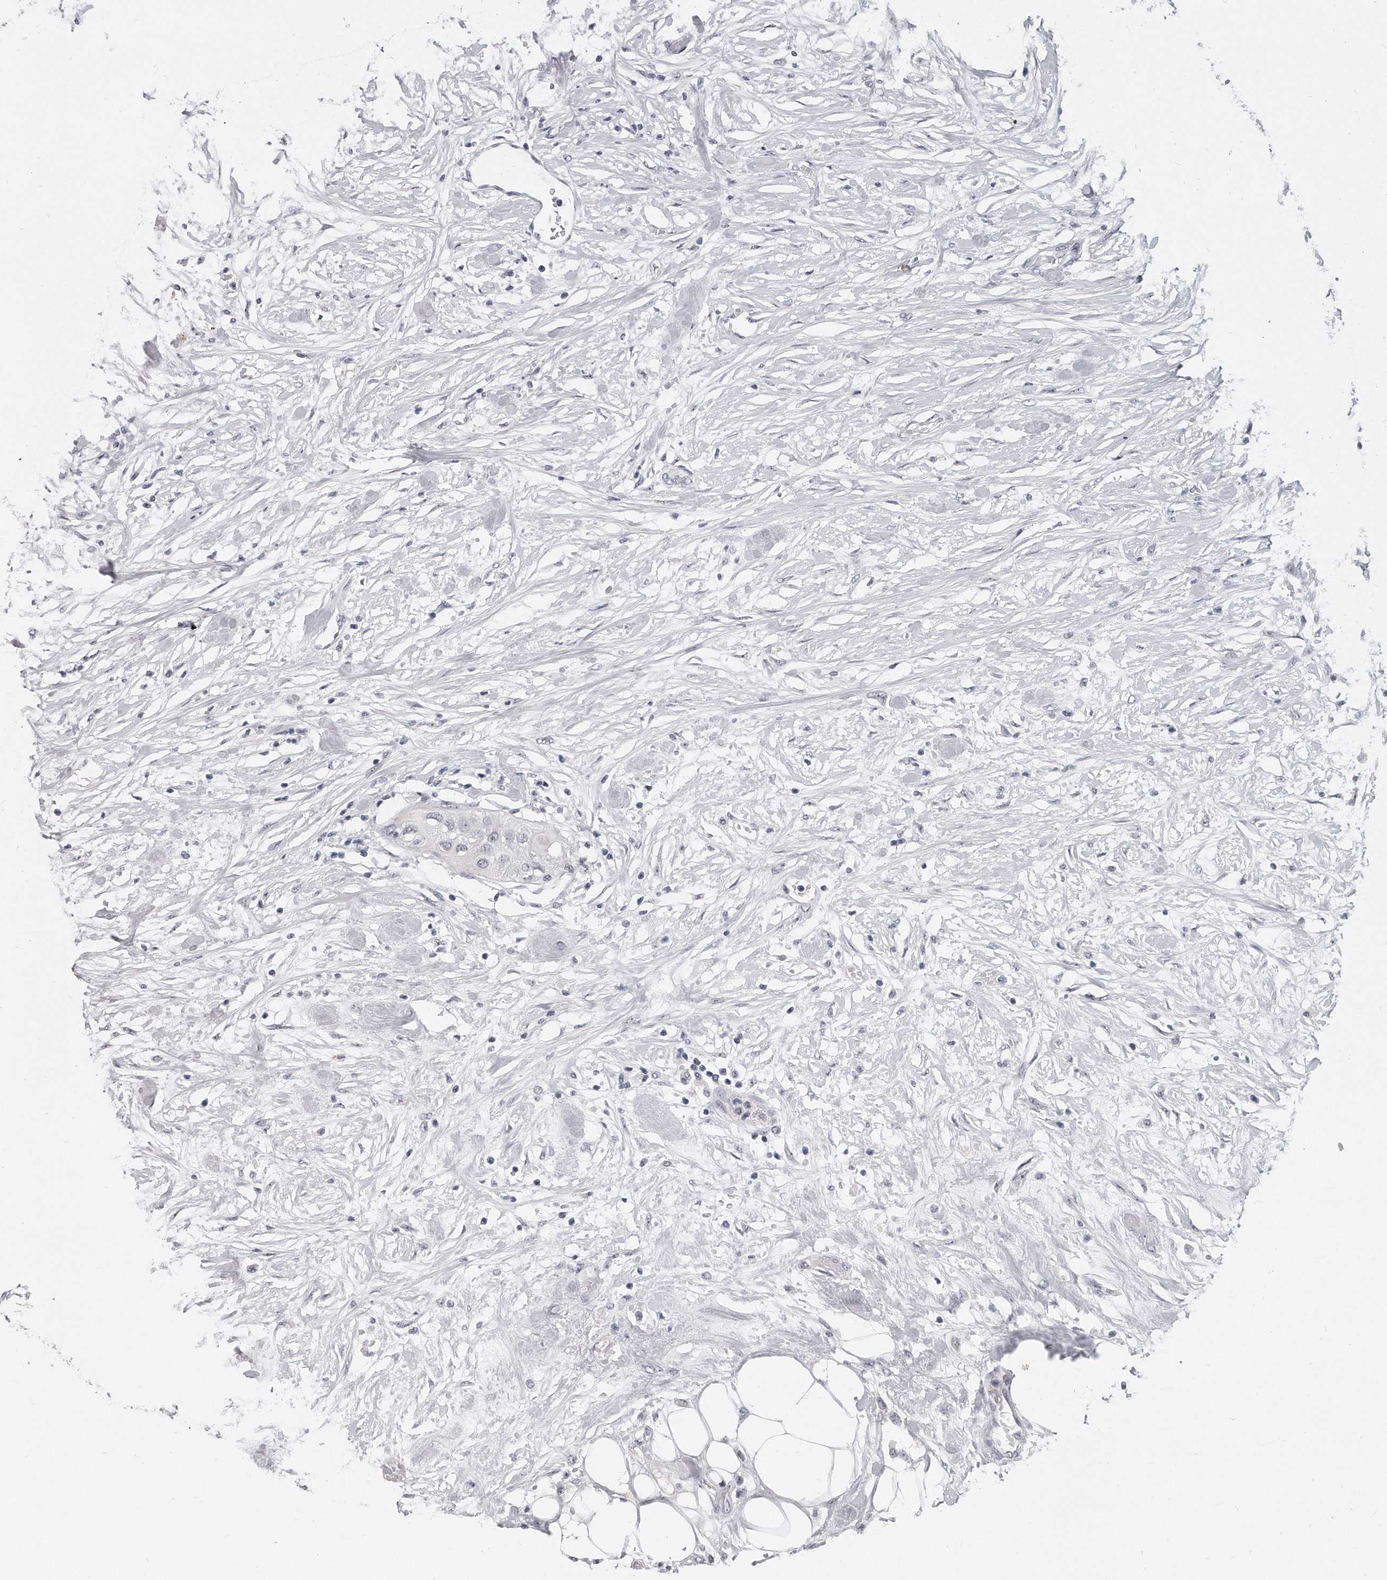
{"staining": {"intensity": "negative", "quantity": "none", "location": "none"}, "tissue": "urothelial cancer", "cell_type": "Tumor cells", "image_type": "cancer", "snomed": [{"axis": "morphology", "description": "Urothelial carcinoma, High grade"}, {"axis": "topography", "description": "Urinary bladder"}], "caption": "DAB (3,3'-diaminobenzidine) immunohistochemical staining of human urothelial cancer demonstrates no significant expression in tumor cells.", "gene": "TFCP2L1", "patient": {"sex": "male", "age": 64}}